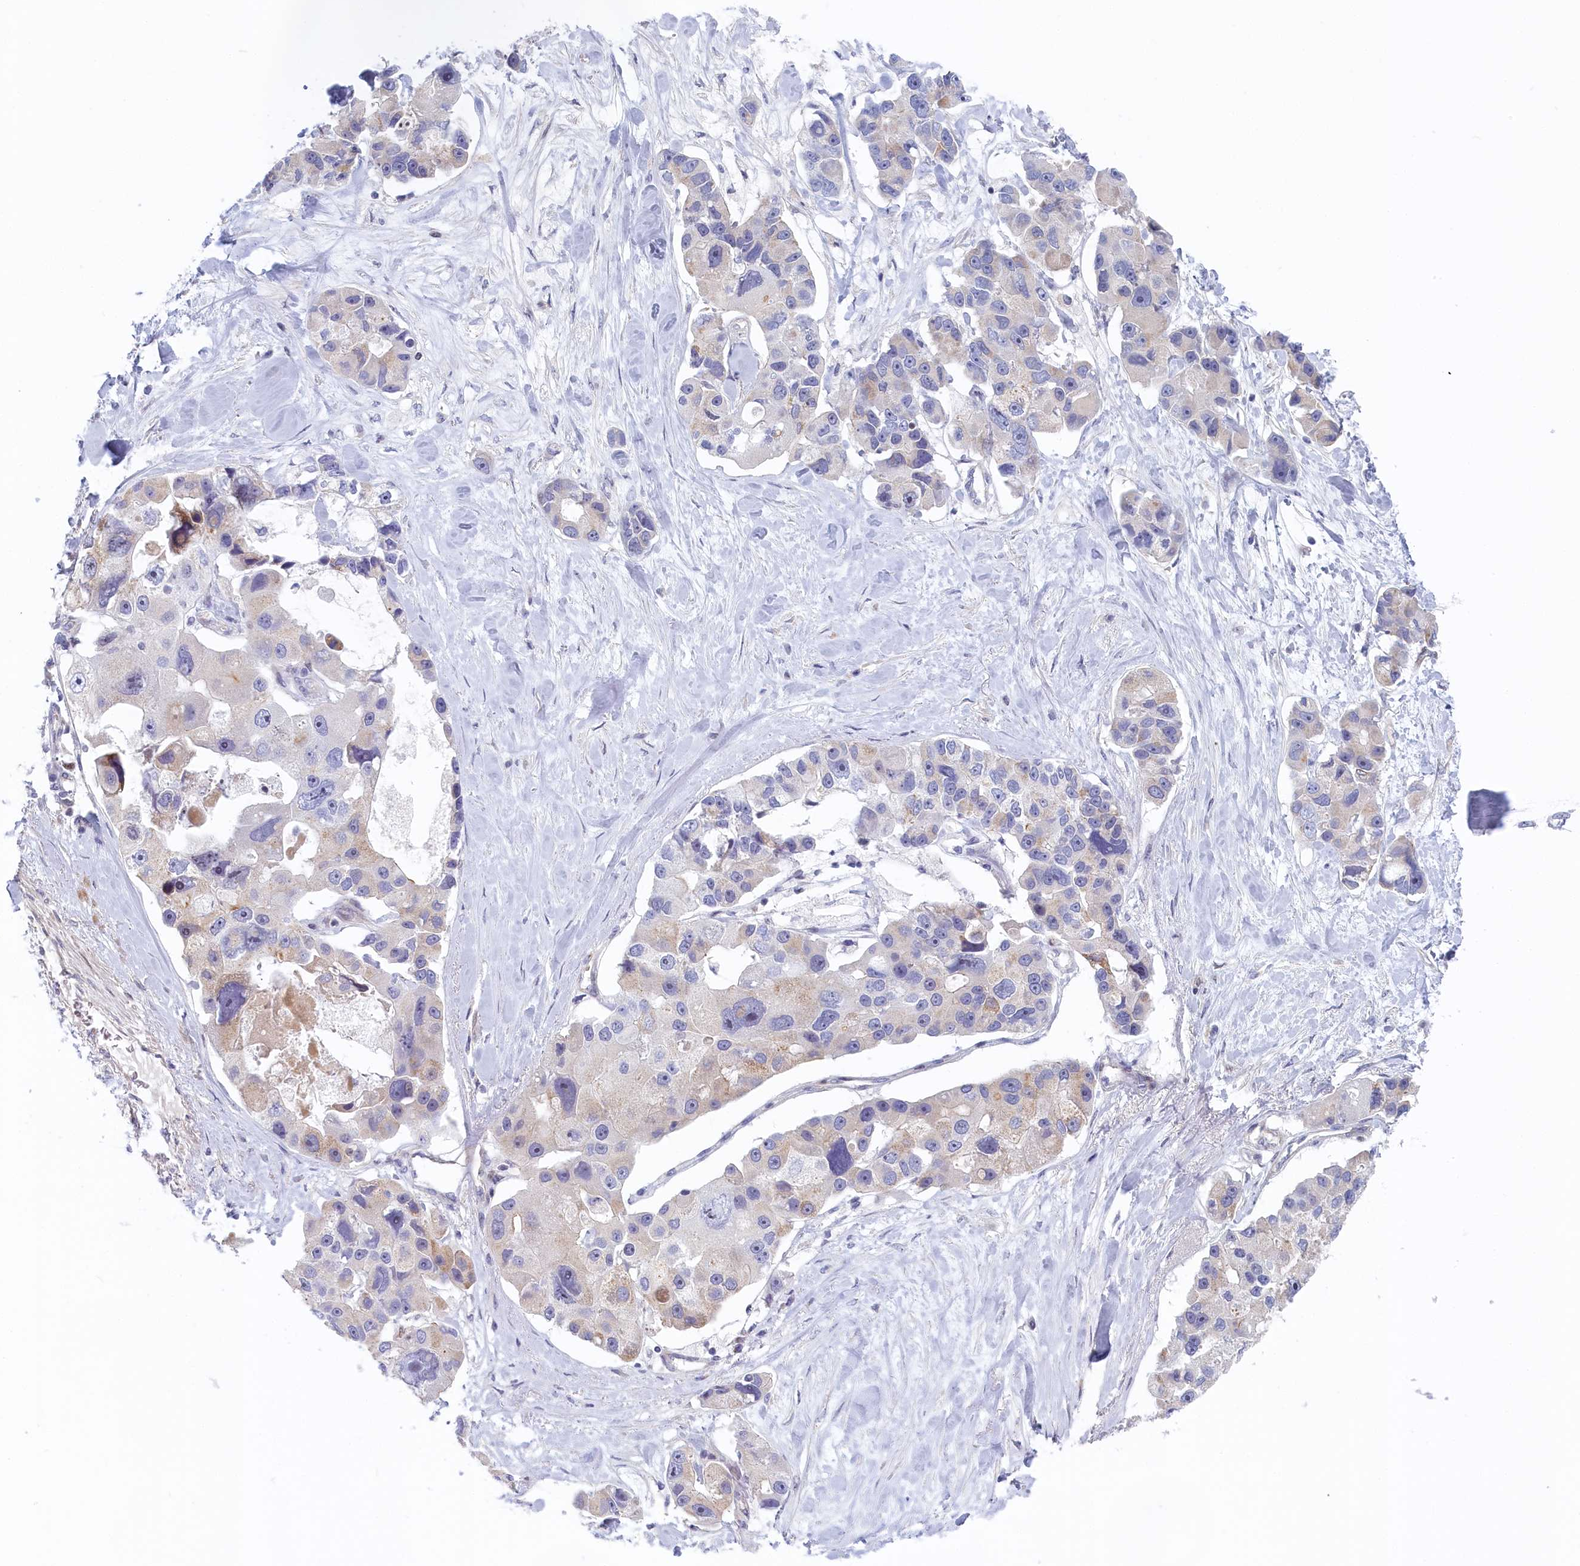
{"staining": {"intensity": "weak", "quantity": "<25%", "location": "cytoplasmic/membranous"}, "tissue": "lung cancer", "cell_type": "Tumor cells", "image_type": "cancer", "snomed": [{"axis": "morphology", "description": "Adenocarcinoma, NOS"}, {"axis": "topography", "description": "Lung"}], "caption": "Immunohistochemistry (IHC) micrograph of adenocarcinoma (lung) stained for a protein (brown), which displays no staining in tumor cells.", "gene": "INTS4", "patient": {"sex": "female", "age": 54}}